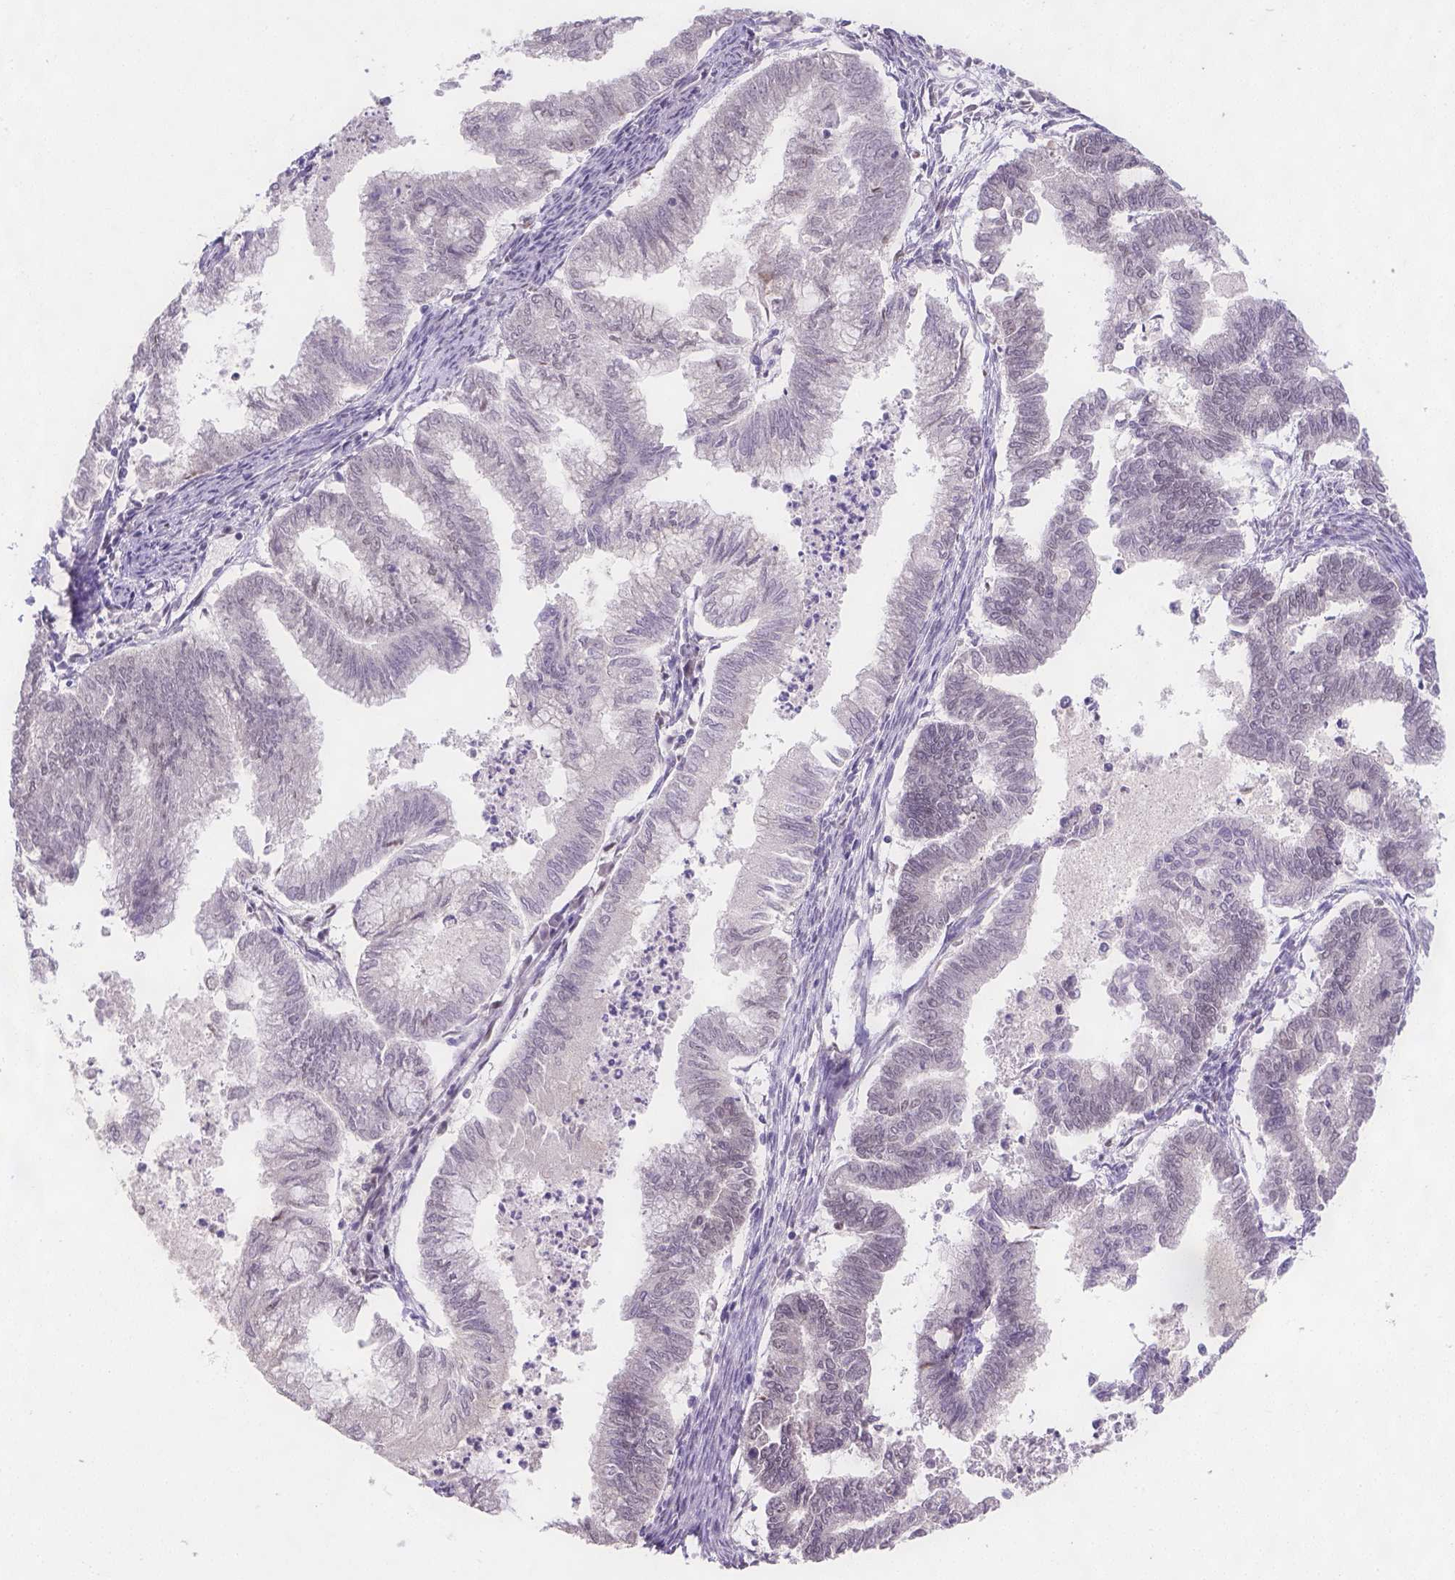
{"staining": {"intensity": "negative", "quantity": "none", "location": "none"}, "tissue": "endometrial cancer", "cell_type": "Tumor cells", "image_type": "cancer", "snomed": [{"axis": "morphology", "description": "Adenocarcinoma, NOS"}, {"axis": "topography", "description": "Endometrium"}], "caption": "The photomicrograph reveals no staining of tumor cells in adenocarcinoma (endometrial).", "gene": "FANCE", "patient": {"sex": "female", "age": 79}}